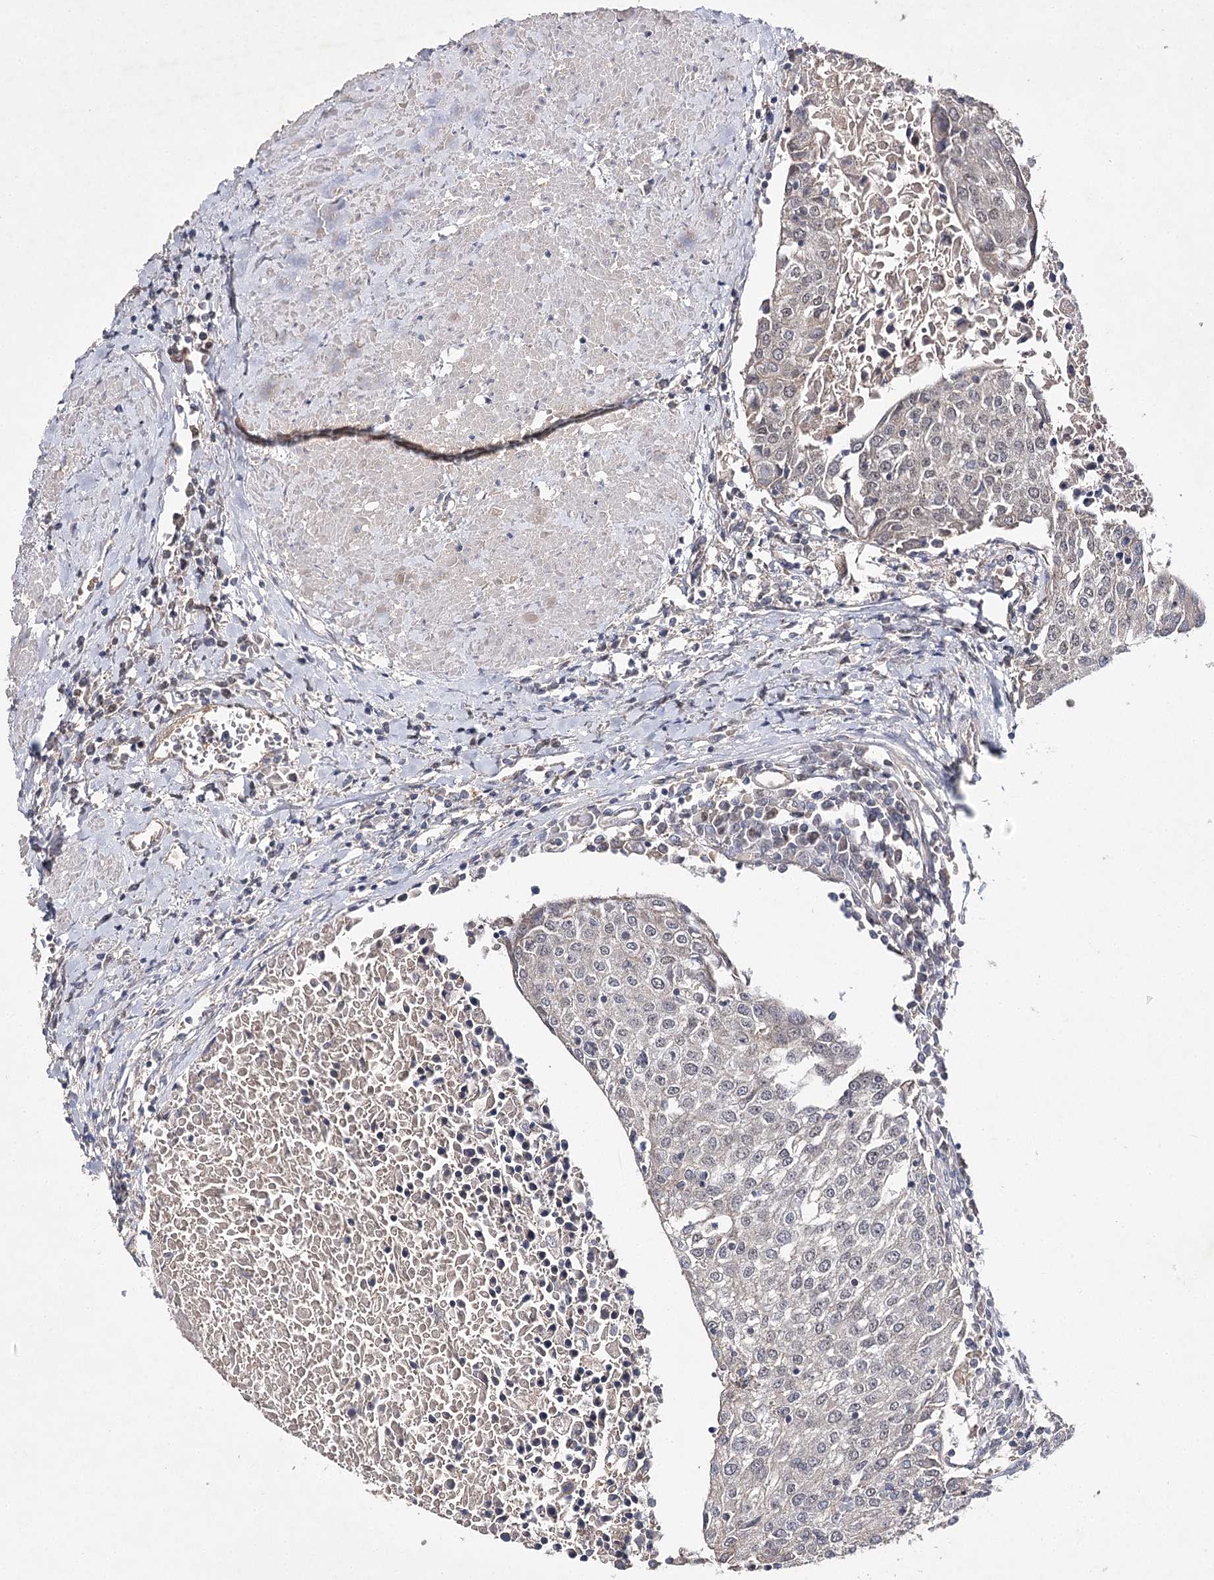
{"staining": {"intensity": "negative", "quantity": "none", "location": "none"}, "tissue": "urothelial cancer", "cell_type": "Tumor cells", "image_type": "cancer", "snomed": [{"axis": "morphology", "description": "Urothelial carcinoma, High grade"}, {"axis": "topography", "description": "Urinary bladder"}], "caption": "High-grade urothelial carcinoma was stained to show a protein in brown. There is no significant positivity in tumor cells.", "gene": "BCR", "patient": {"sex": "female", "age": 85}}